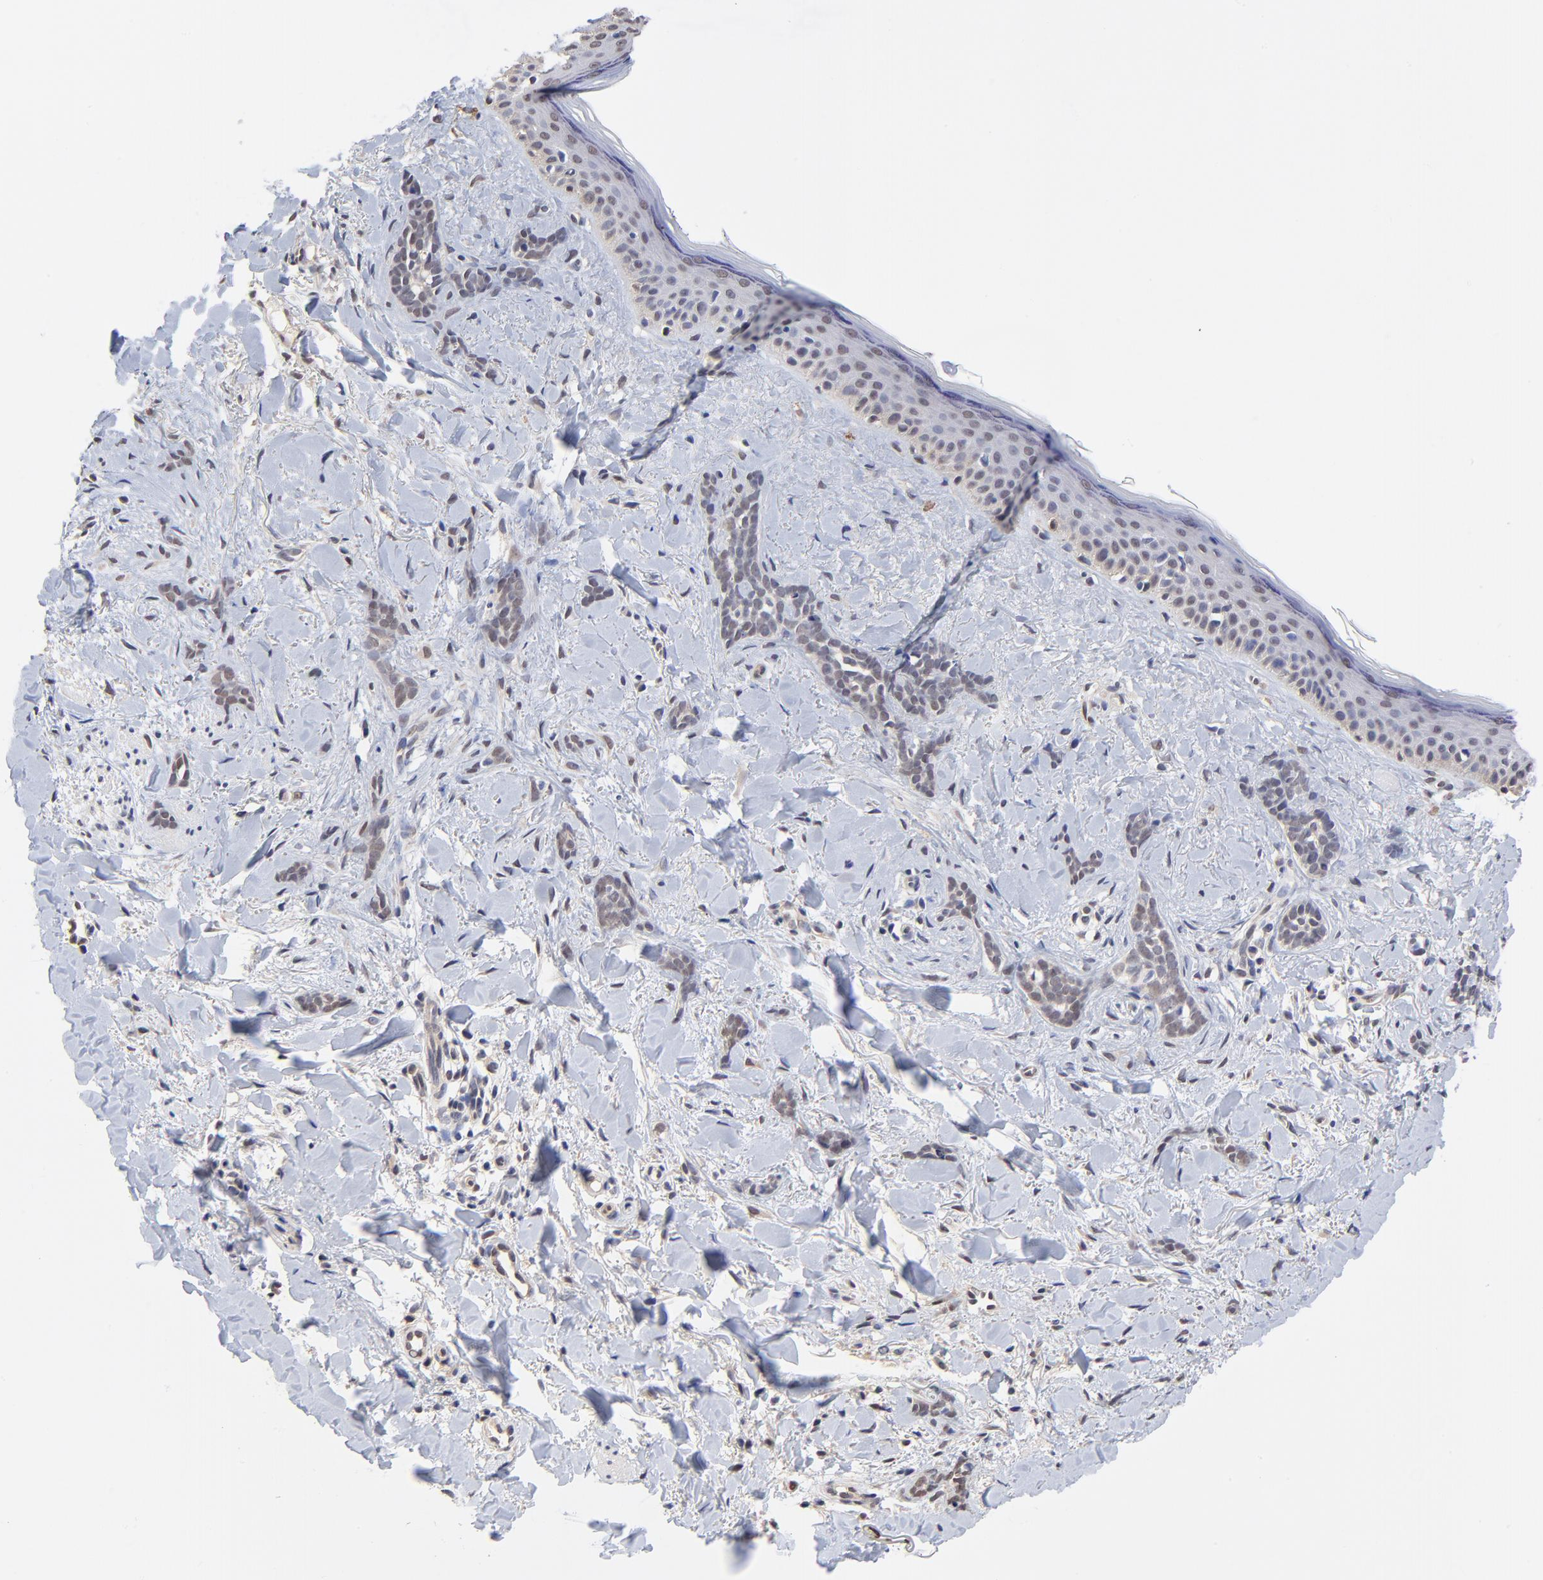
{"staining": {"intensity": "weak", "quantity": "<25%", "location": "nuclear"}, "tissue": "skin cancer", "cell_type": "Tumor cells", "image_type": "cancer", "snomed": [{"axis": "morphology", "description": "Basal cell carcinoma"}, {"axis": "topography", "description": "Skin"}], "caption": "DAB immunohistochemical staining of skin basal cell carcinoma reveals no significant staining in tumor cells. (DAB (3,3'-diaminobenzidine) immunohistochemistry (IHC), high magnification).", "gene": "TXNL1", "patient": {"sex": "female", "age": 37}}